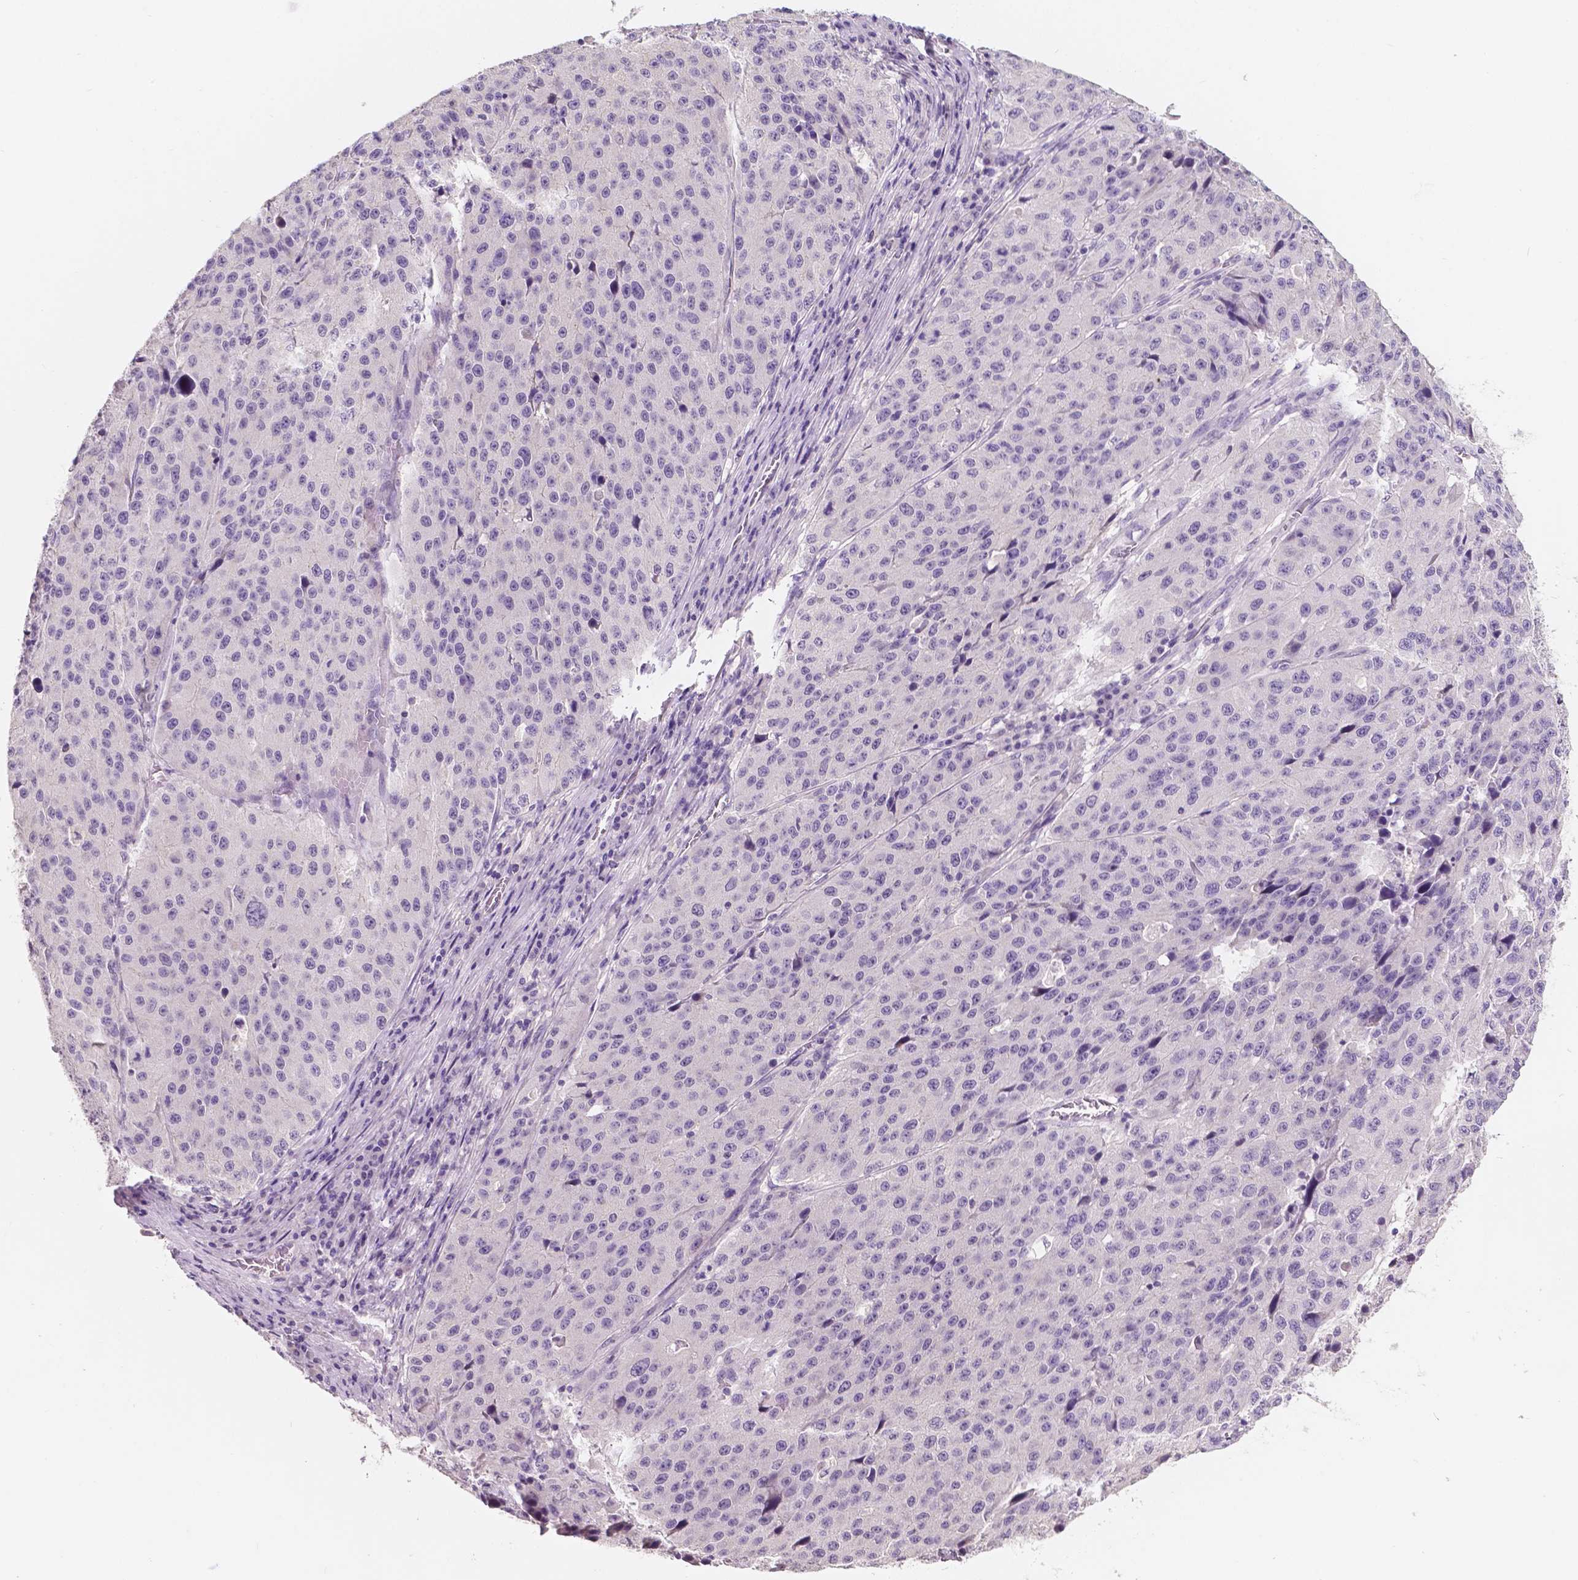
{"staining": {"intensity": "negative", "quantity": "none", "location": "none"}, "tissue": "stomach cancer", "cell_type": "Tumor cells", "image_type": "cancer", "snomed": [{"axis": "morphology", "description": "Adenocarcinoma, NOS"}, {"axis": "topography", "description": "Stomach"}], "caption": "A high-resolution image shows IHC staining of stomach cancer (adenocarcinoma), which shows no significant positivity in tumor cells.", "gene": "TAL1", "patient": {"sex": "male", "age": 71}}